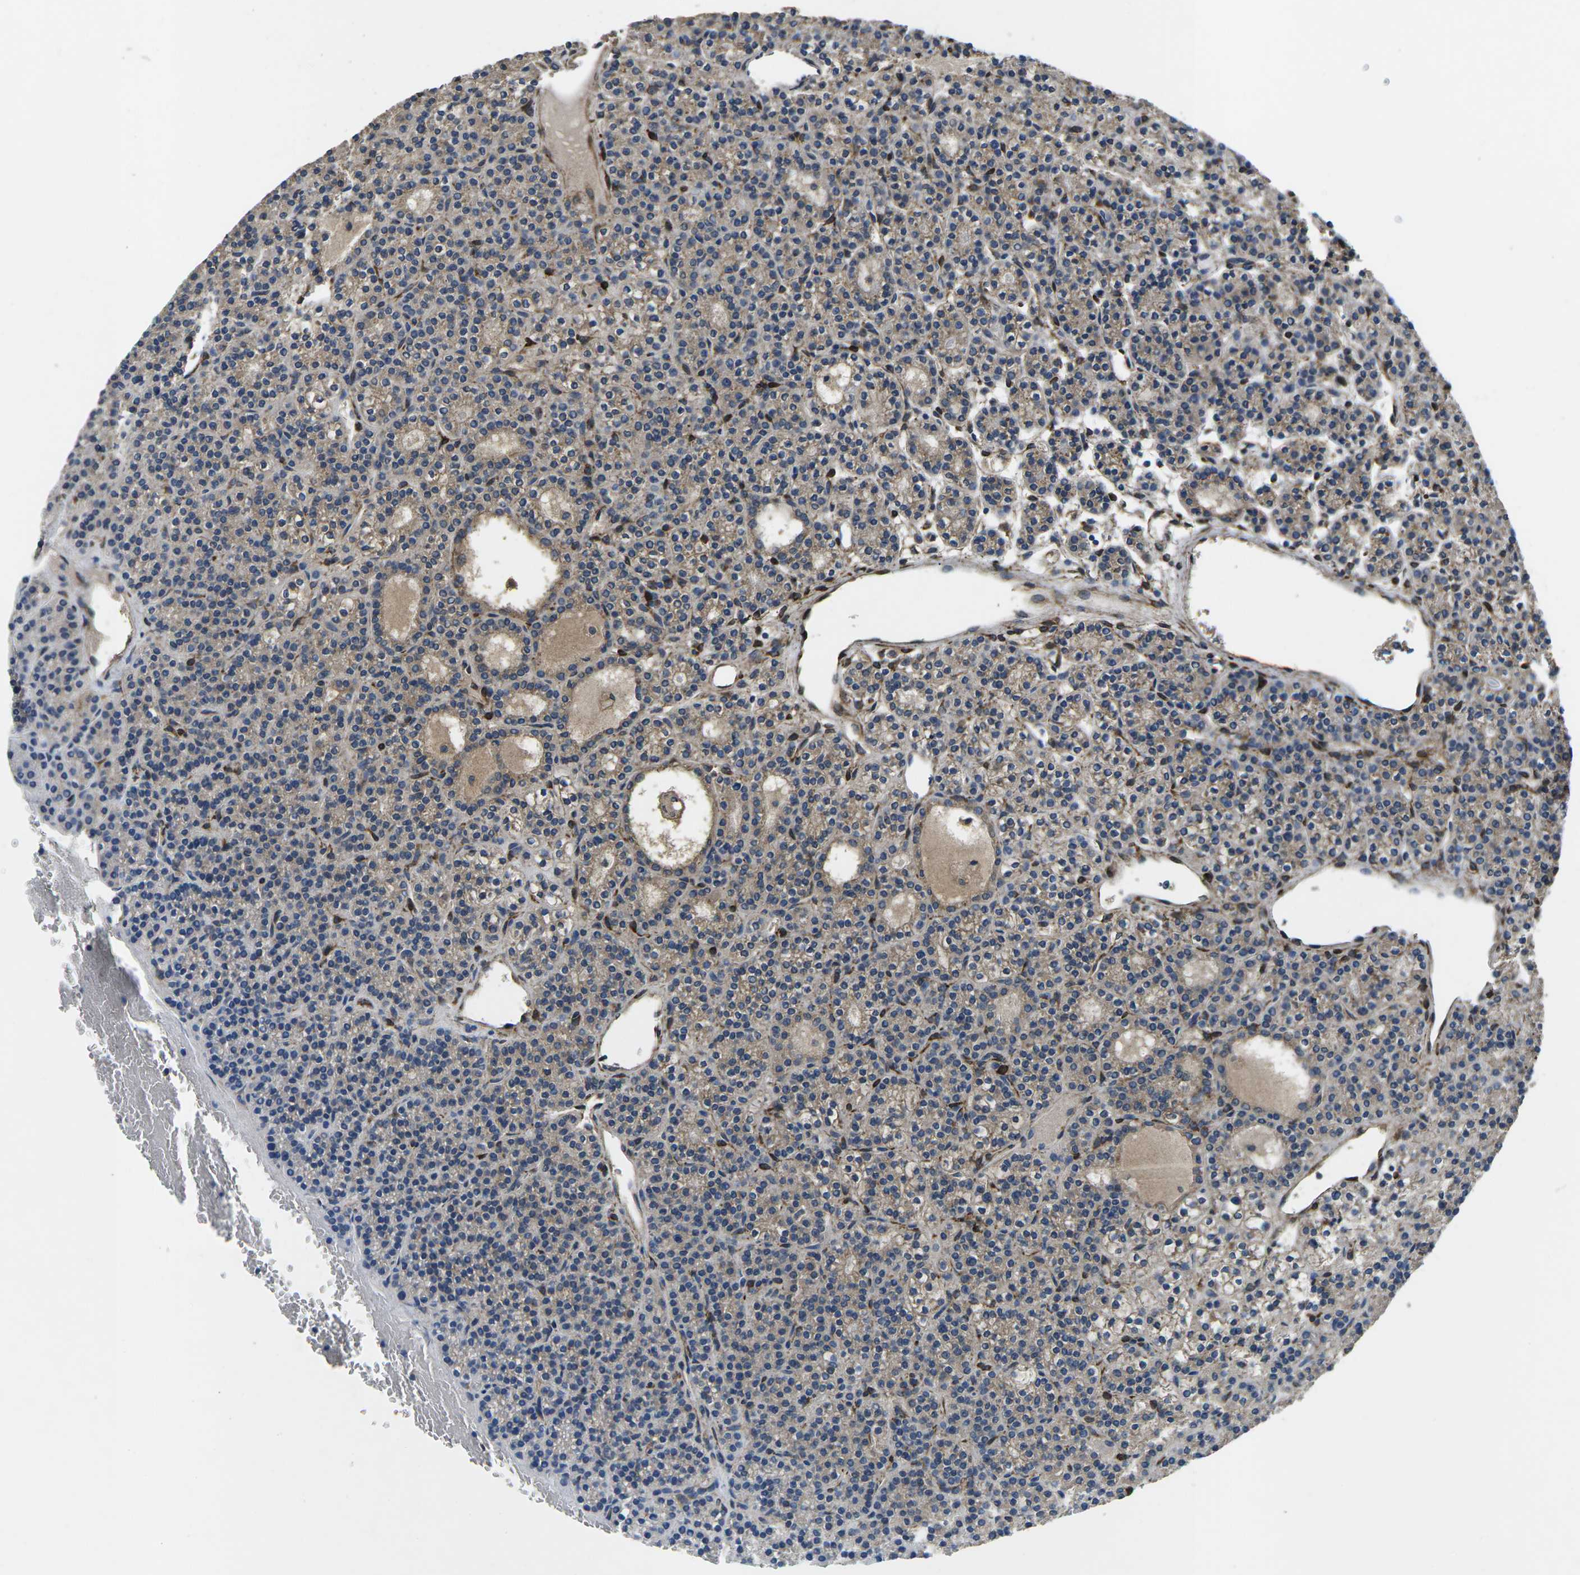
{"staining": {"intensity": "moderate", "quantity": ">75%", "location": "cytoplasmic/membranous"}, "tissue": "parathyroid gland", "cell_type": "Glandular cells", "image_type": "normal", "snomed": [{"axis": "morphology", "description": "Normal tissue, NOS"}, {"axis": "morphology", "description": "Adenoma, NOS"}, {"axis": "topography", "description": "Parathyroid gland"}], "caption": "Protein expression analysis of benign parathyroid gland demonstrates moderate cytoplasmic/membranous expression in approximately >75% of glandular cells.", "gene": "PDZD8", "patient": {"sex": "female", "age": 64}}